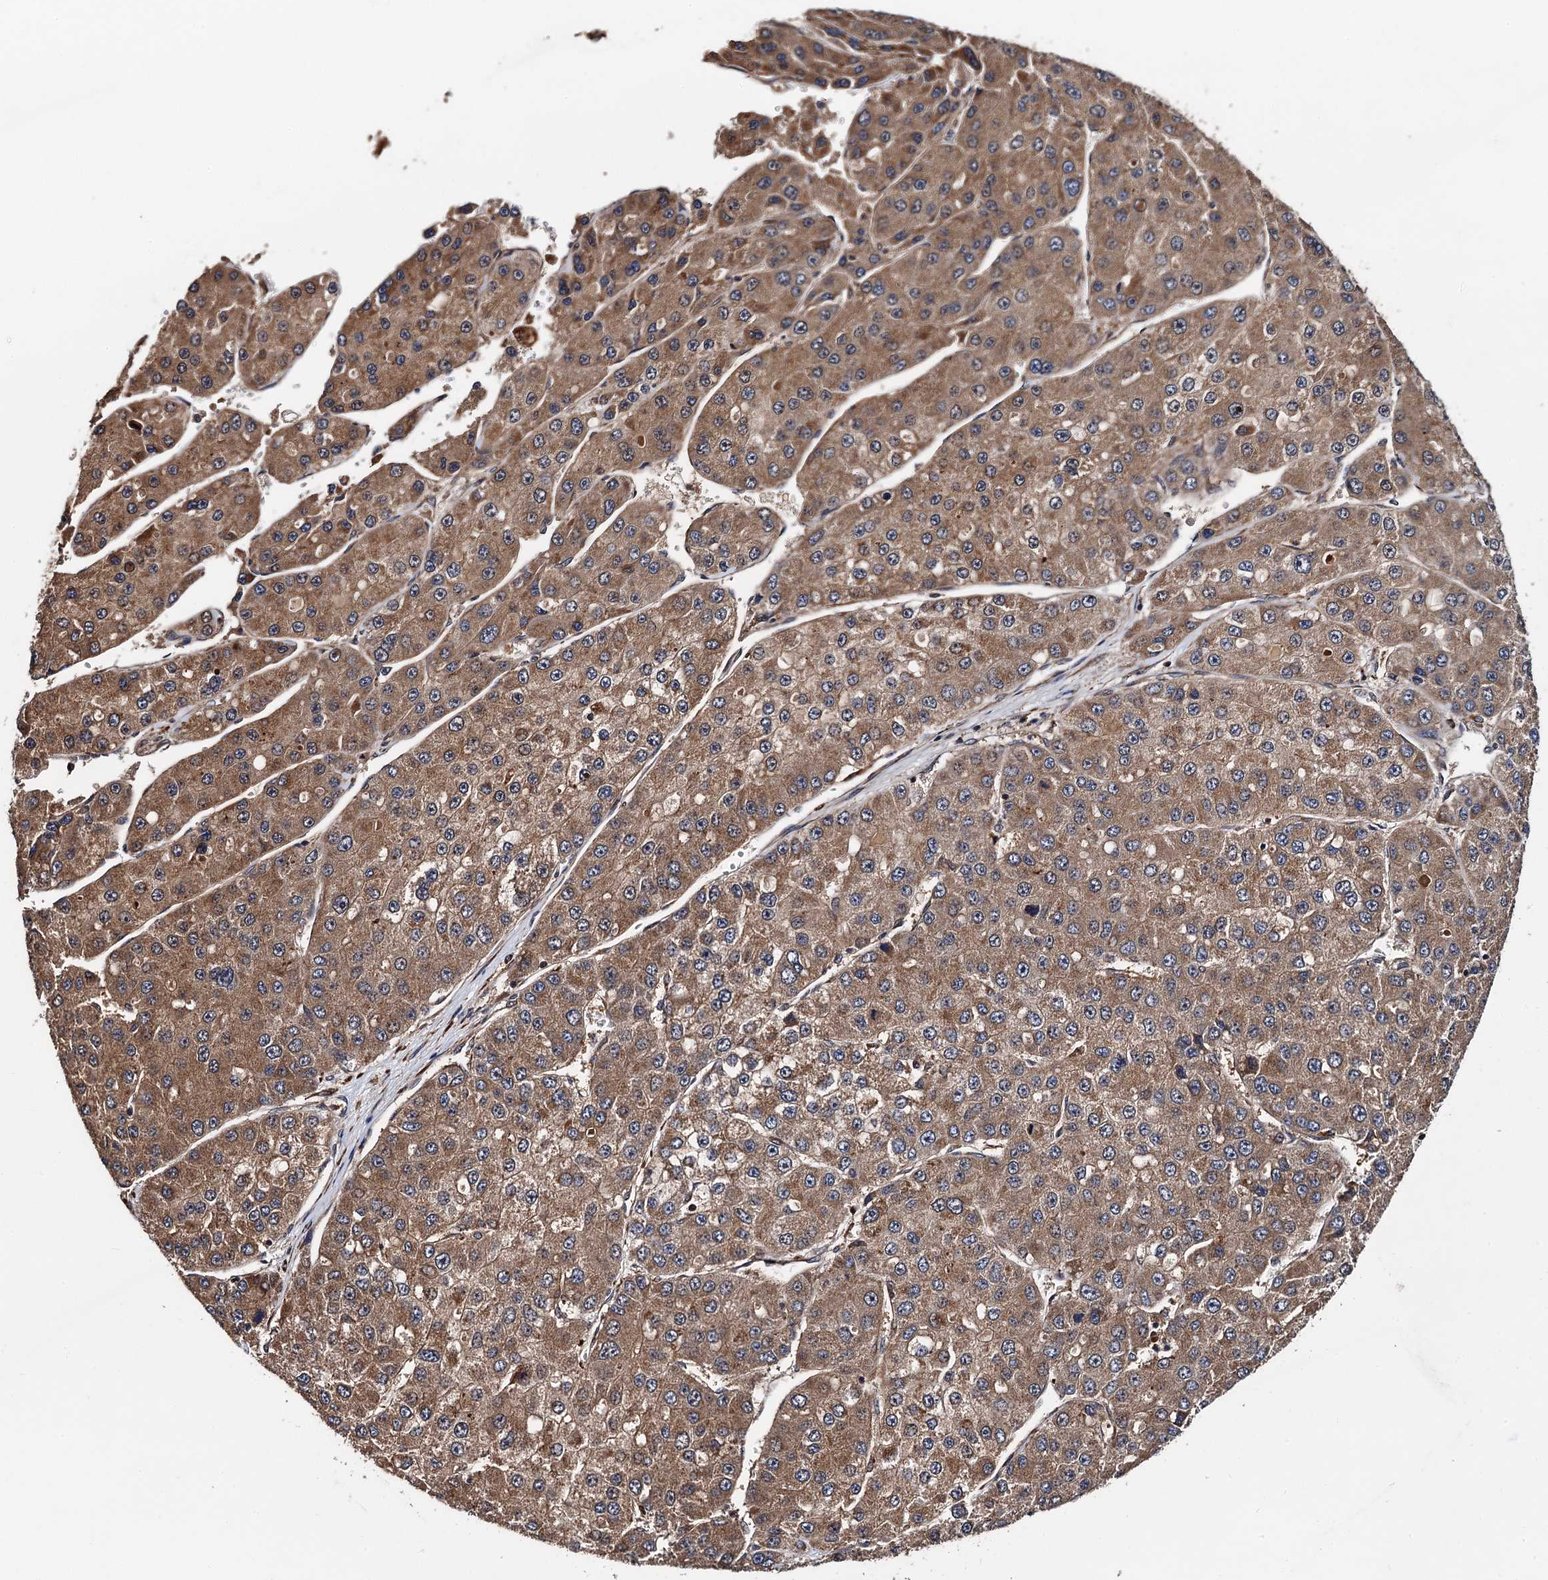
{"staining": {"intensity": "moderate", "quantity": ">75%", "location": "cytoplasmic/membranous"}, "tissue": "liver cancer", "cell_type": "Tumor cells", "image_type": "cancer", "snomed": [{"axis": "morphology", "description": "Carcinoma, Hepatocellular, NOS"}, {"axis": "topography", "description": "Liver"}], "caption": "Hepatocellular carcinoma (liver) stained for a protein (brown) reveals moderate cytoplasmic/membranous positive positivity in approximately >75% of tumor cells.", "gene": "MIER2", "patient": {"sex": "female", "age": 73}}